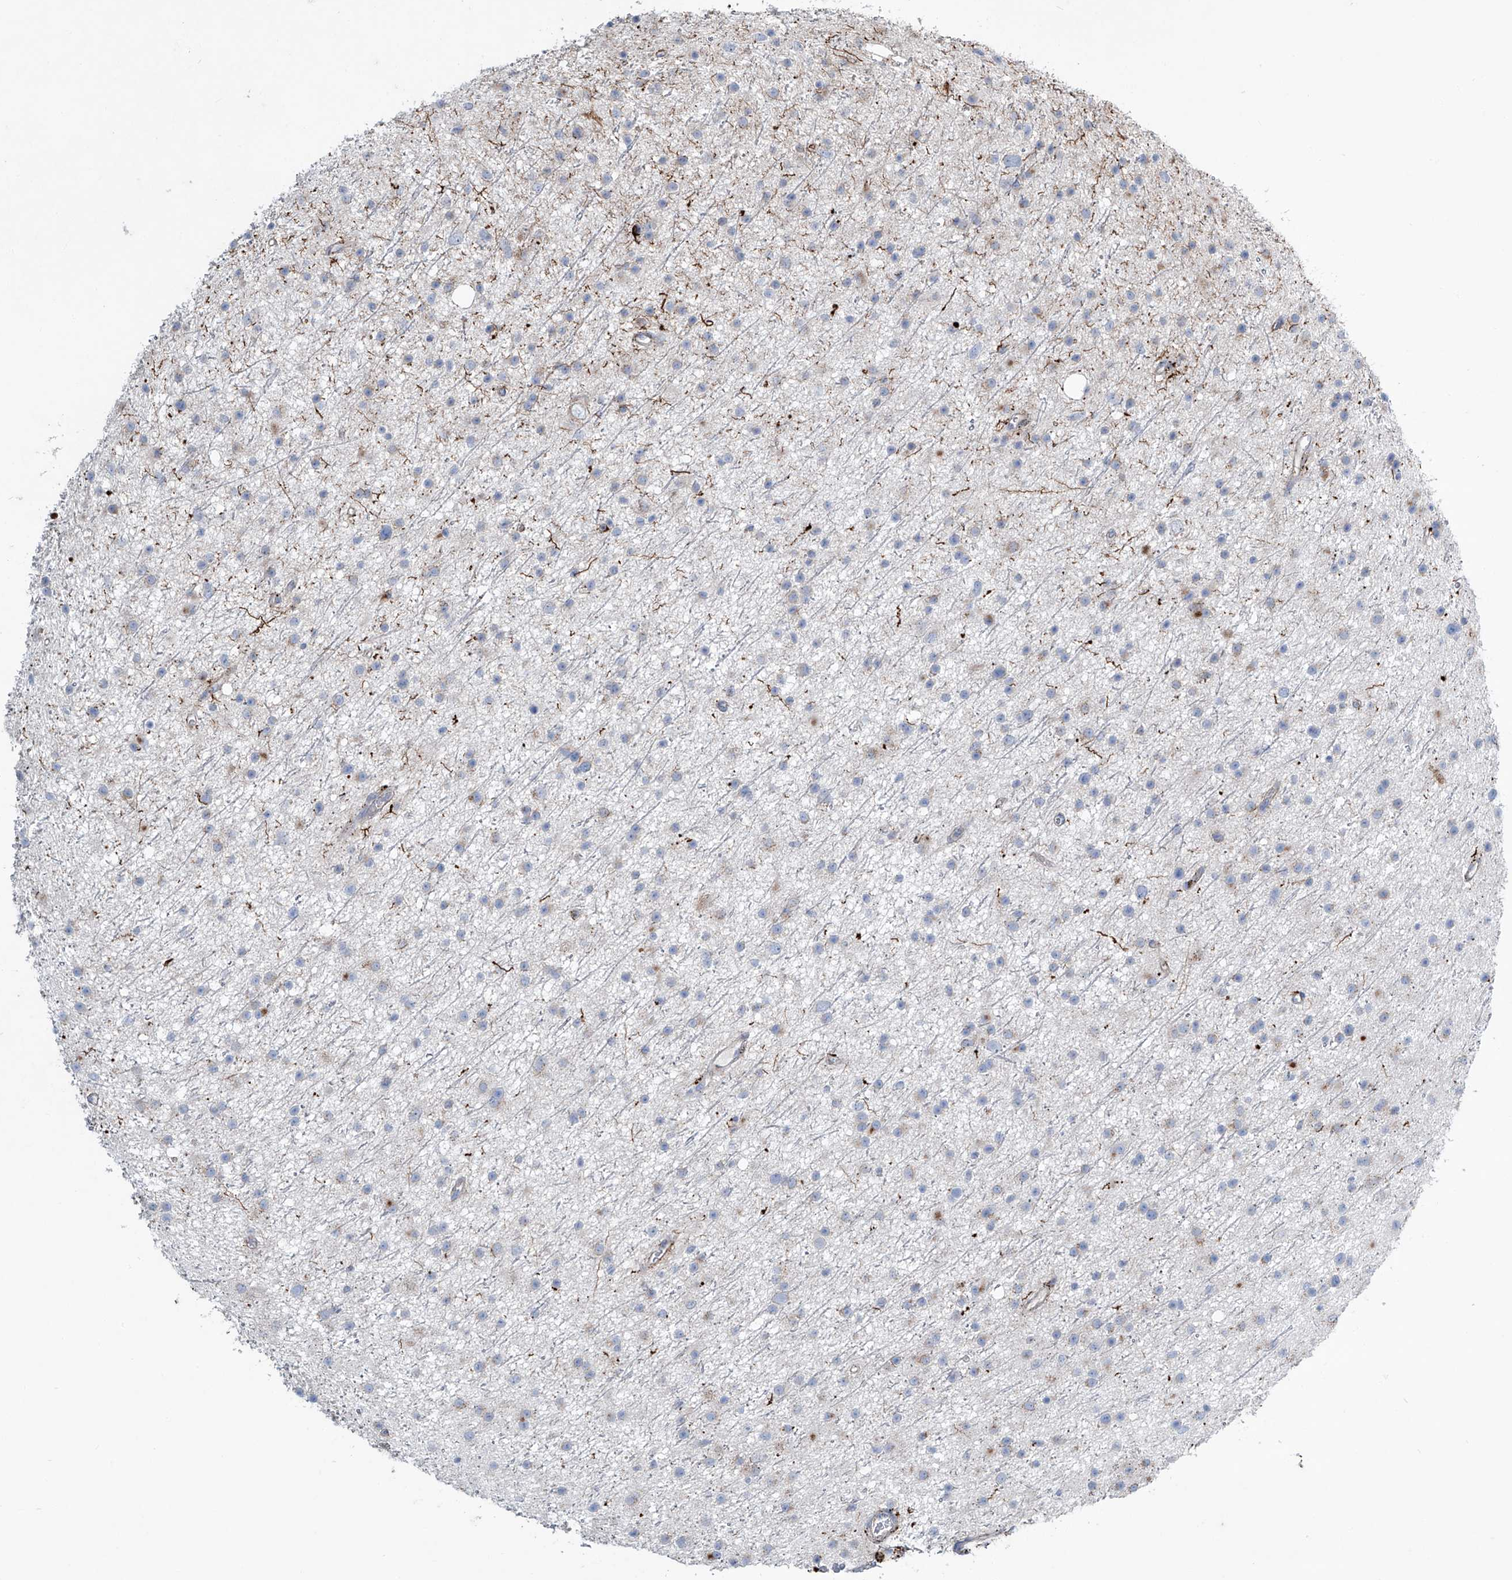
{"staining": {"intensity": "negative", "quantity": "none", "location": "none"}, "tissue": "glioma", "cell_type": "Tumor cells", "image_type": "cancer", "snomed": [{"axis": "morphology", "description": "Glioma, malignant, Low grade"}, {"axis": "topography", "description": "Cerebral cortex"}], "caption": "The image shows no staining of tumor cells in glioma. (Stains: DAB (3,3'-diaminobenzidine) immunohistochemistry (IHC) with hematoxylin counter stain, Microscopy: brightfield microscopy at high magnification).", "gene": "CDH5", "patient": {"sex": "female", "age": 39}}